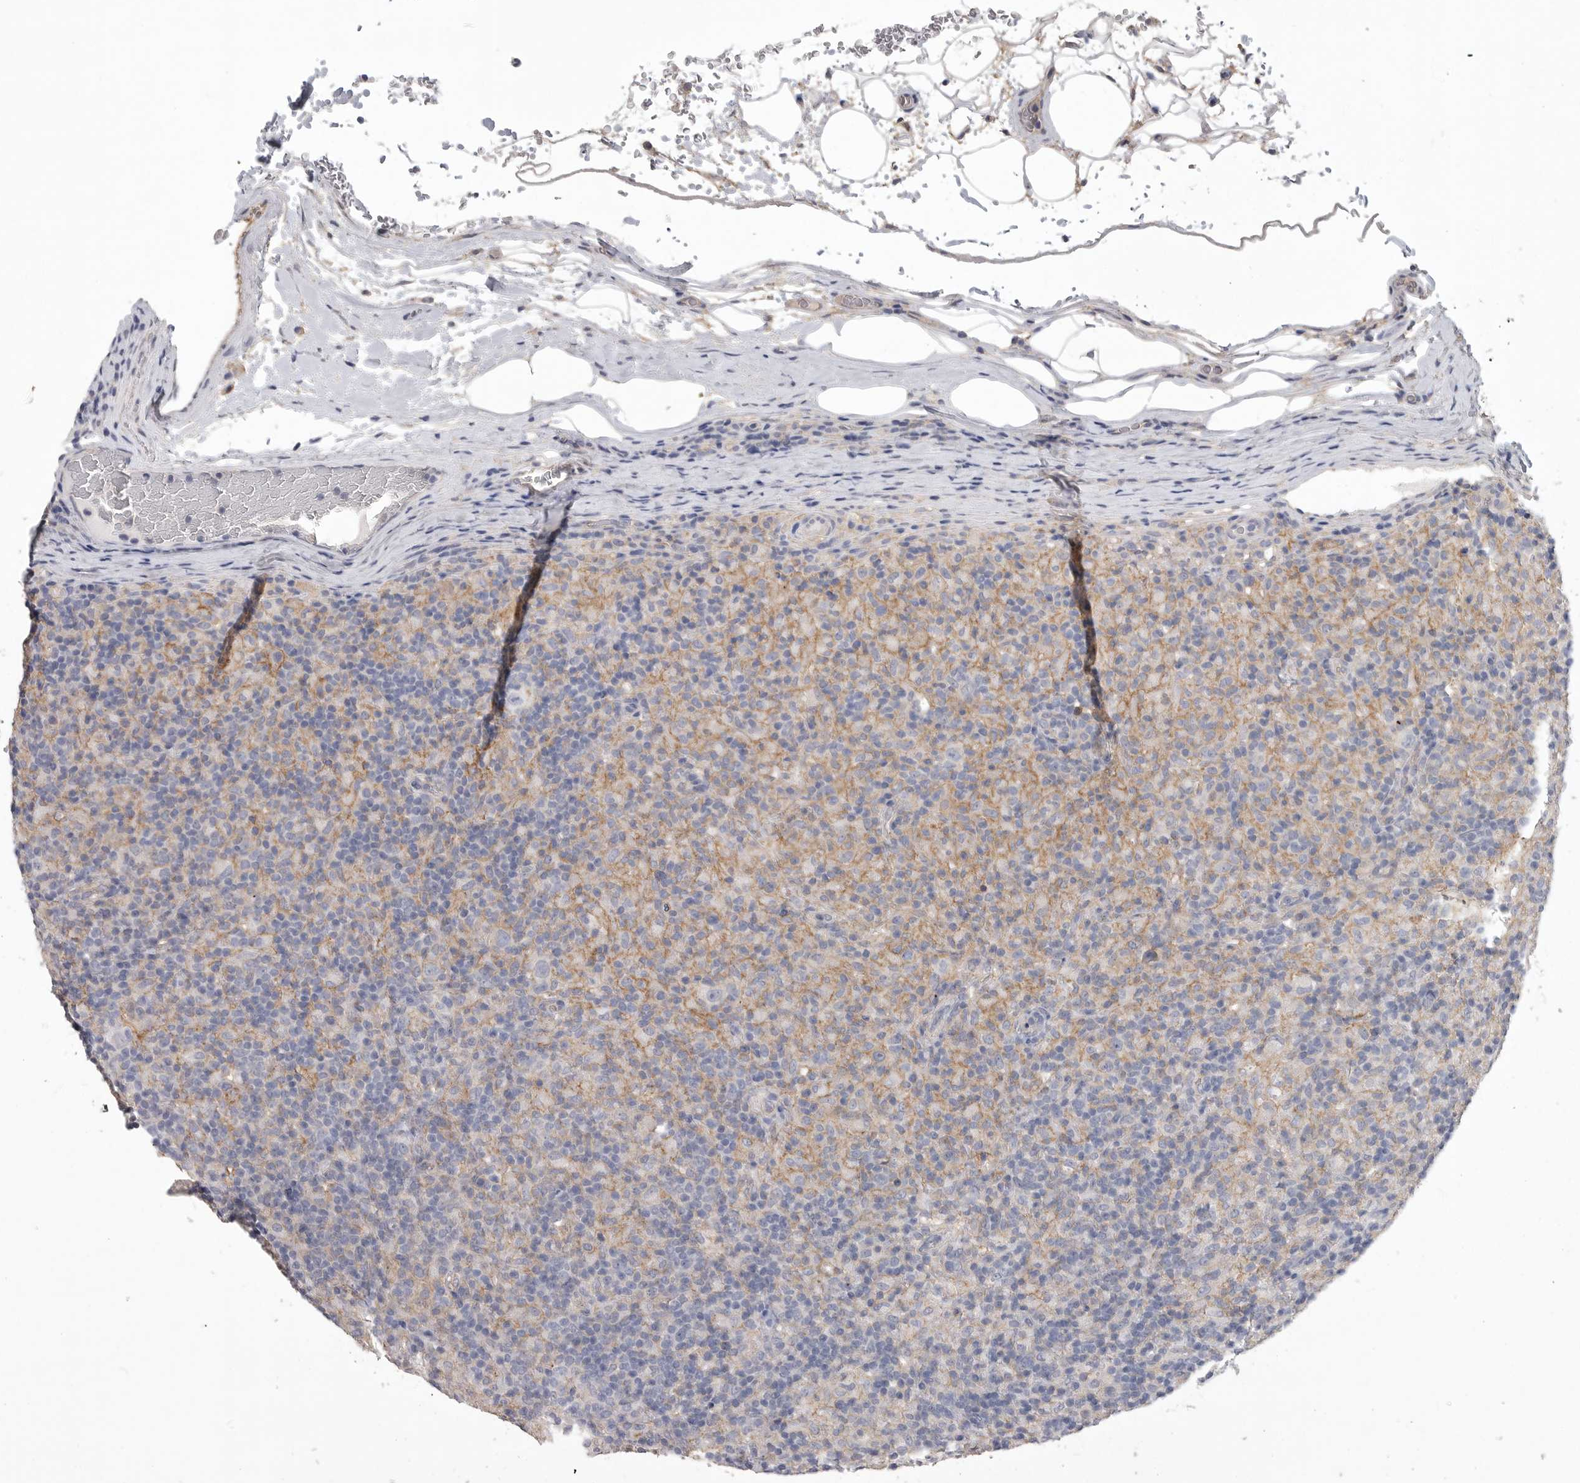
{"staining": {"intensity": "negative", "quantity": "none", "location": "none"}, "tissue": "lymphoma", "cell_type": "Tumor cells", "image_type": "cancer", "snomed": [{"axis": "morphology", "description": "Hodgkin's disease, NOS"}, {"axis": "topography", "description": "Lymph node"}], "caption": "Immunohistochemistry (IHC) photomicrograph of neoplastic tissue: human lymphoma stained with DAB exhibits no significant protein expression in tumor cells. (Brightfield microscopy of DAB IHC at high magnification).", "gene": "NECTIN2", "patient": {"sex": "male", "age": 70}}